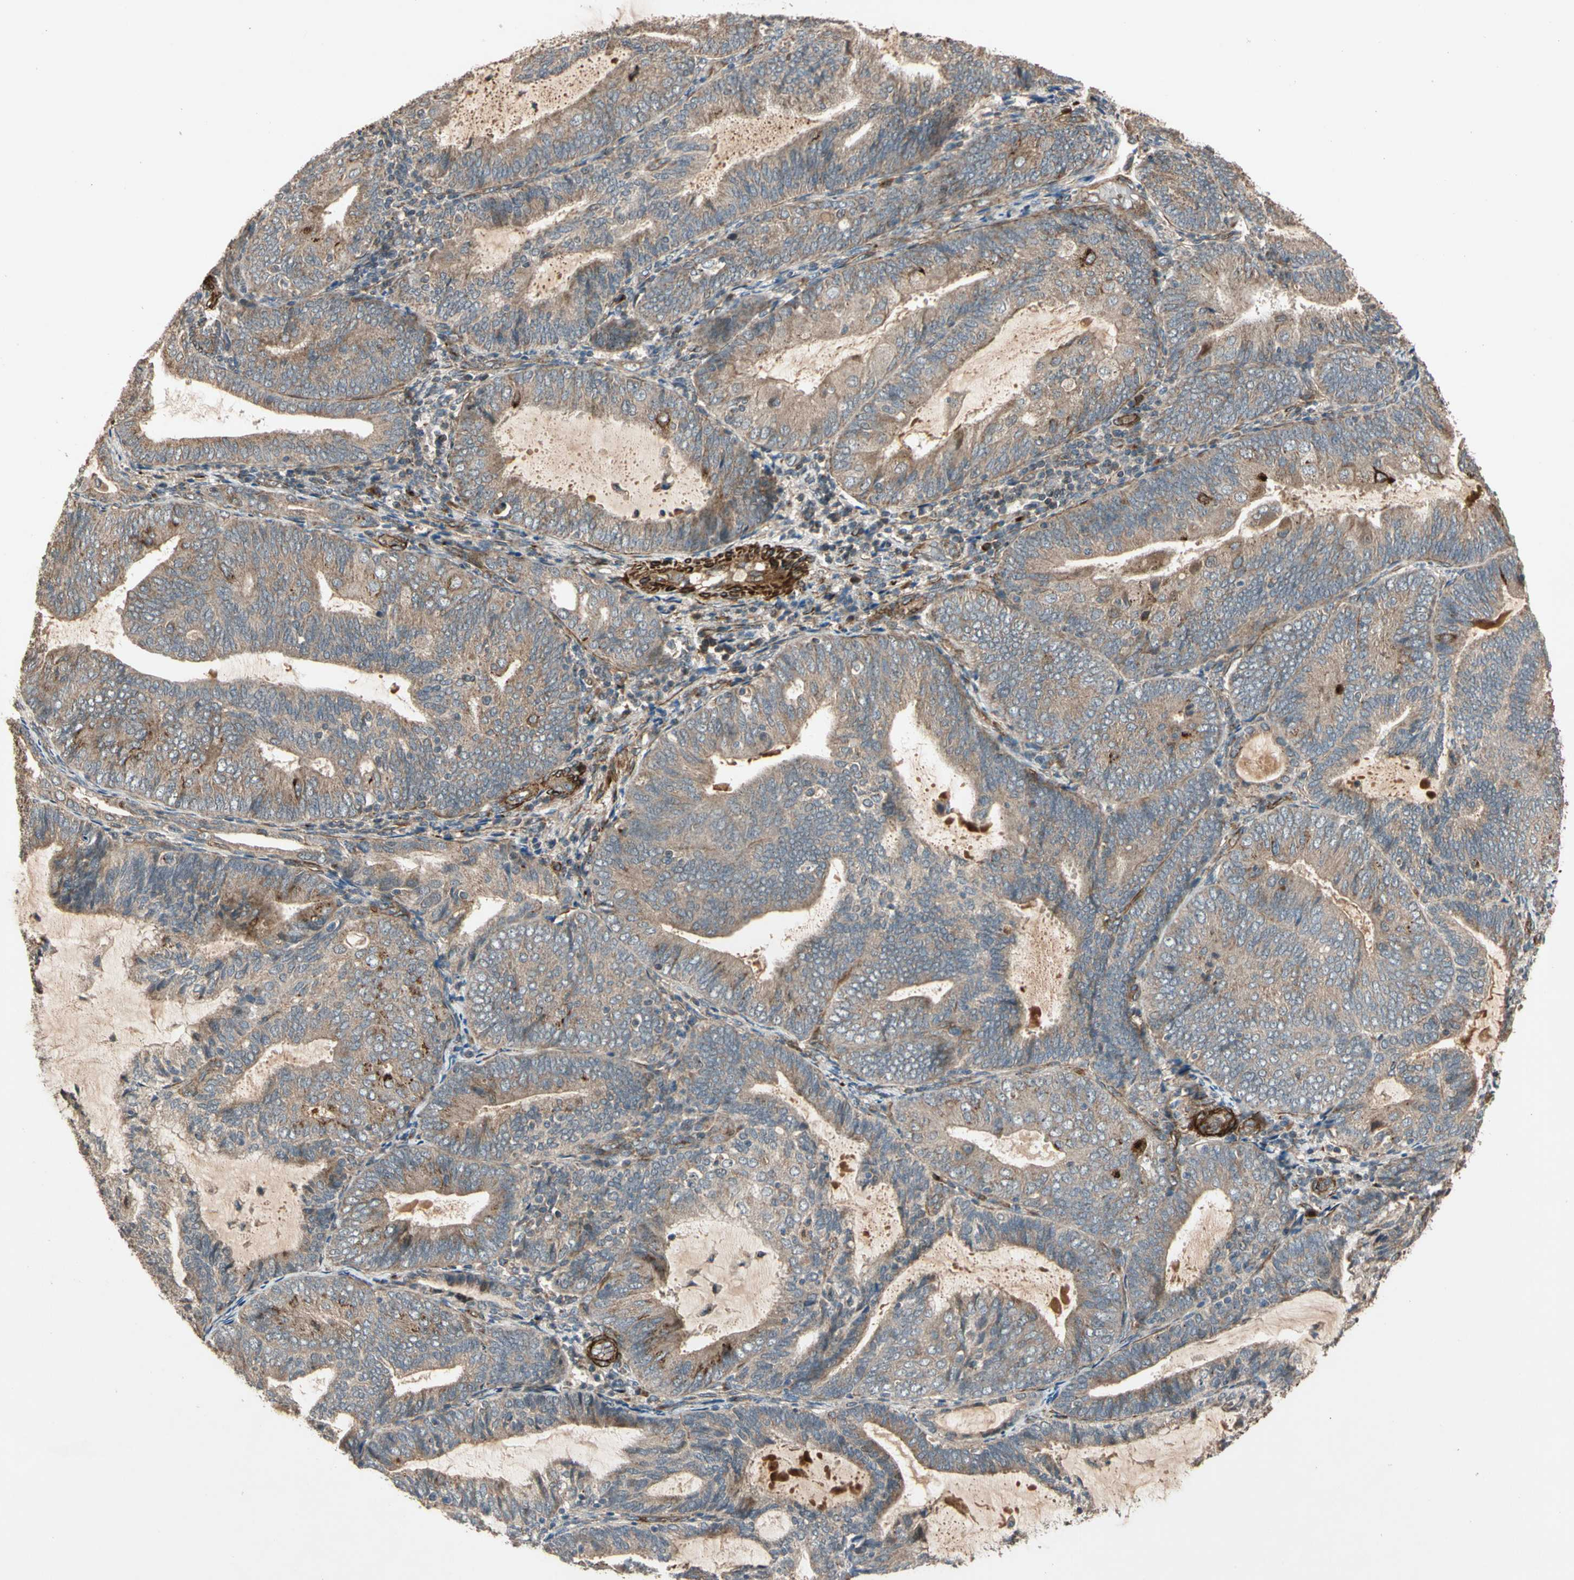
{"staining": {"intensity": "weak", "quantity": ">75%", "location": "cytoplasmic/membranous"}, "tissue": "endometrial cancer", "cell_type": "Tumor cells", "image_type": "cancer", "snomed": [{"axis": "morphology", "description": "Adenocarcinoma, NOS"}, {"axis": "topography", "description": "Endometrium"}], "caption": "Endometrial cancer (adenocarcinoma) stained with immunohistochemistry demonstrates weak cytoplasmic/membranous expression in about >75% of tumor cells.", "gene": "GCK", "patient": {"sex": "female", "age": 81}}